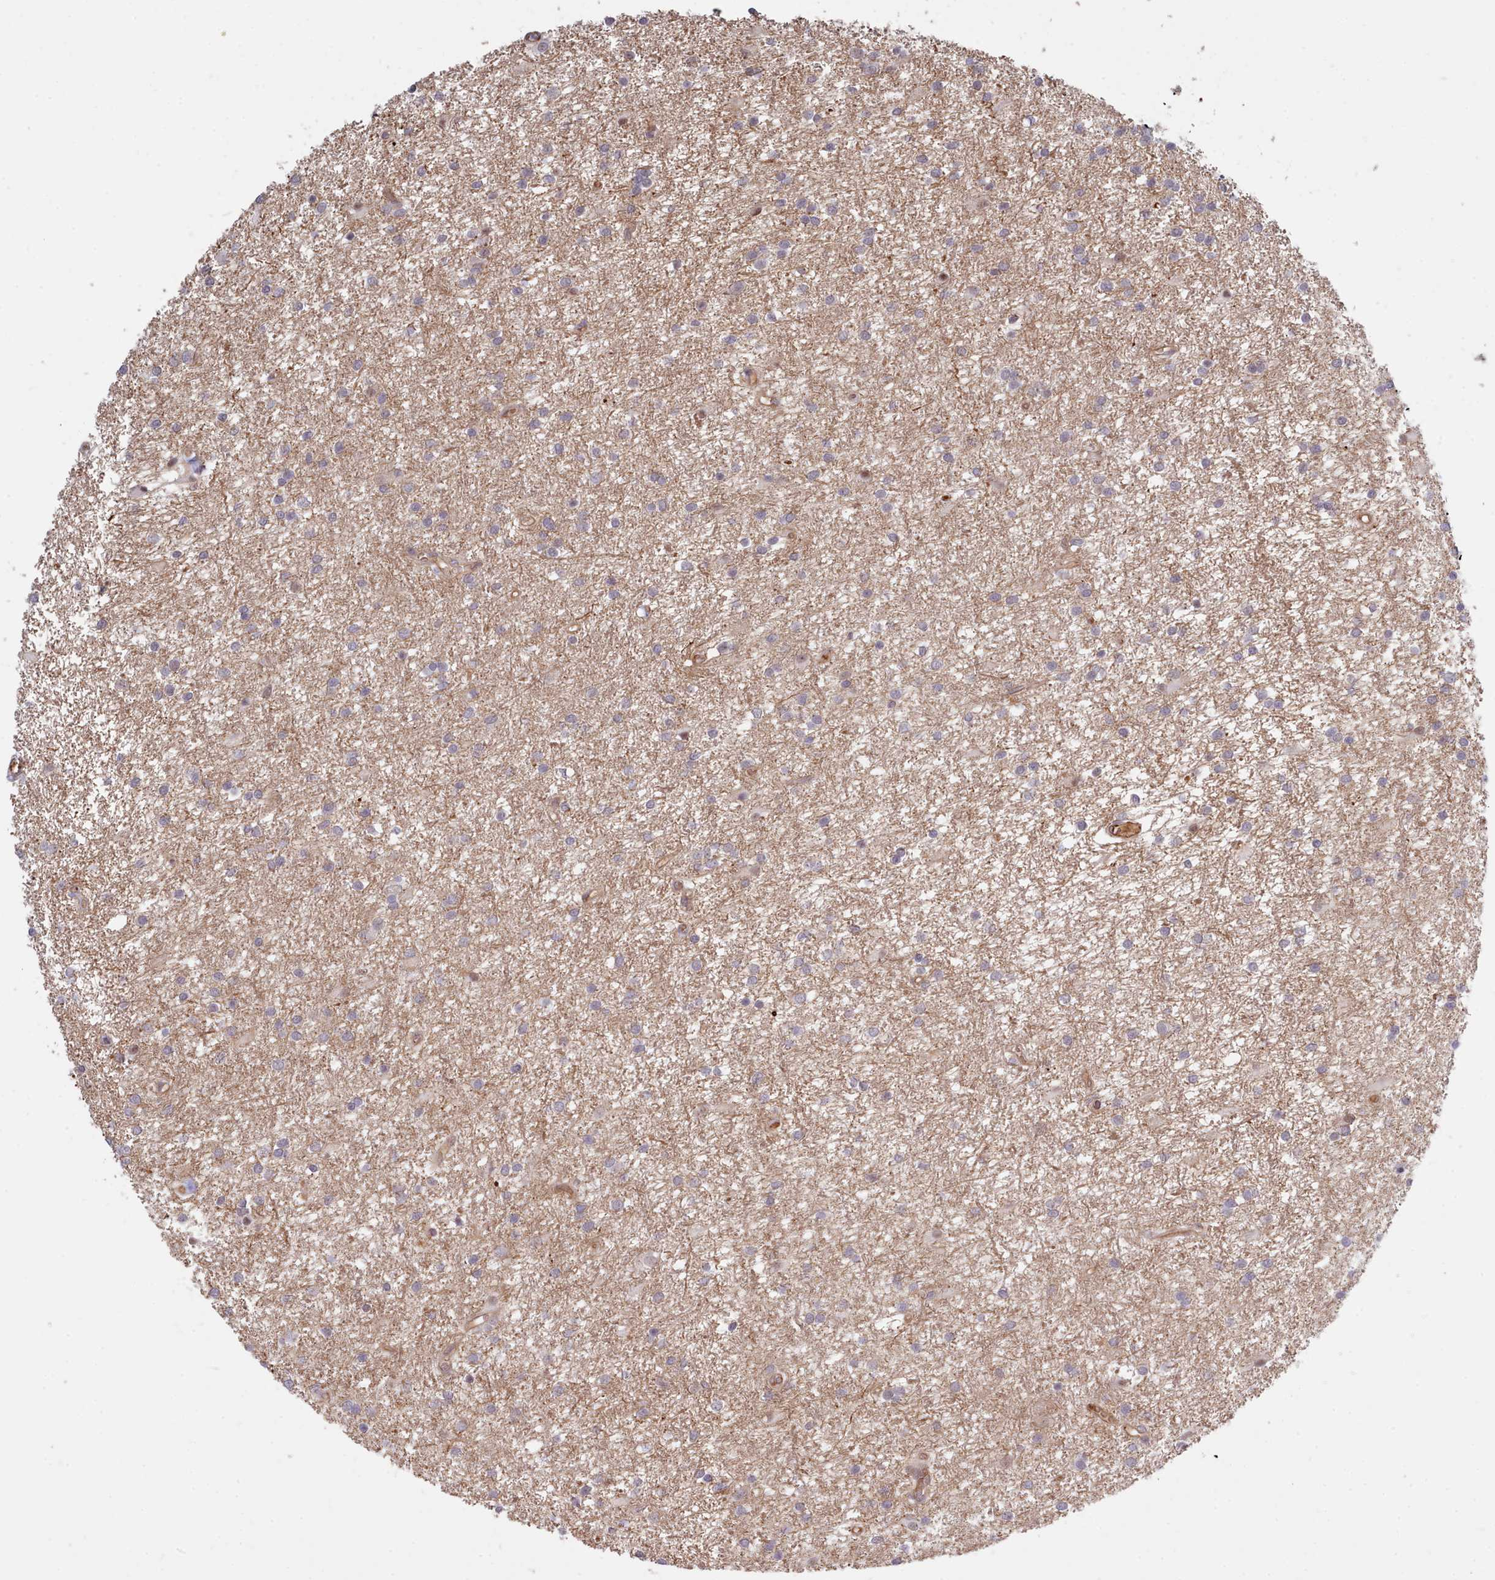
{"staining": {"intensity": "weak", "quantity": ">75%", "location": "cytoplasmic/membranous"}, "tissue": "glioma", "cell_type": "Tumor cells", "image_type": "cancer", "snomed": [{"axis": "morphology", "description": "Glioma, malignant, High grade"}, {"axis": "topography", "description": "Brain"}], "caption": "There is low levels of weak cytoplasmic/membranous expression in tumor cells of high-grade glioma (malignant), as demonstrated by immunohistochemical staining (brown color).", "gene": "ZC3H13", "patient": {"sex": "female", "age": 50}}